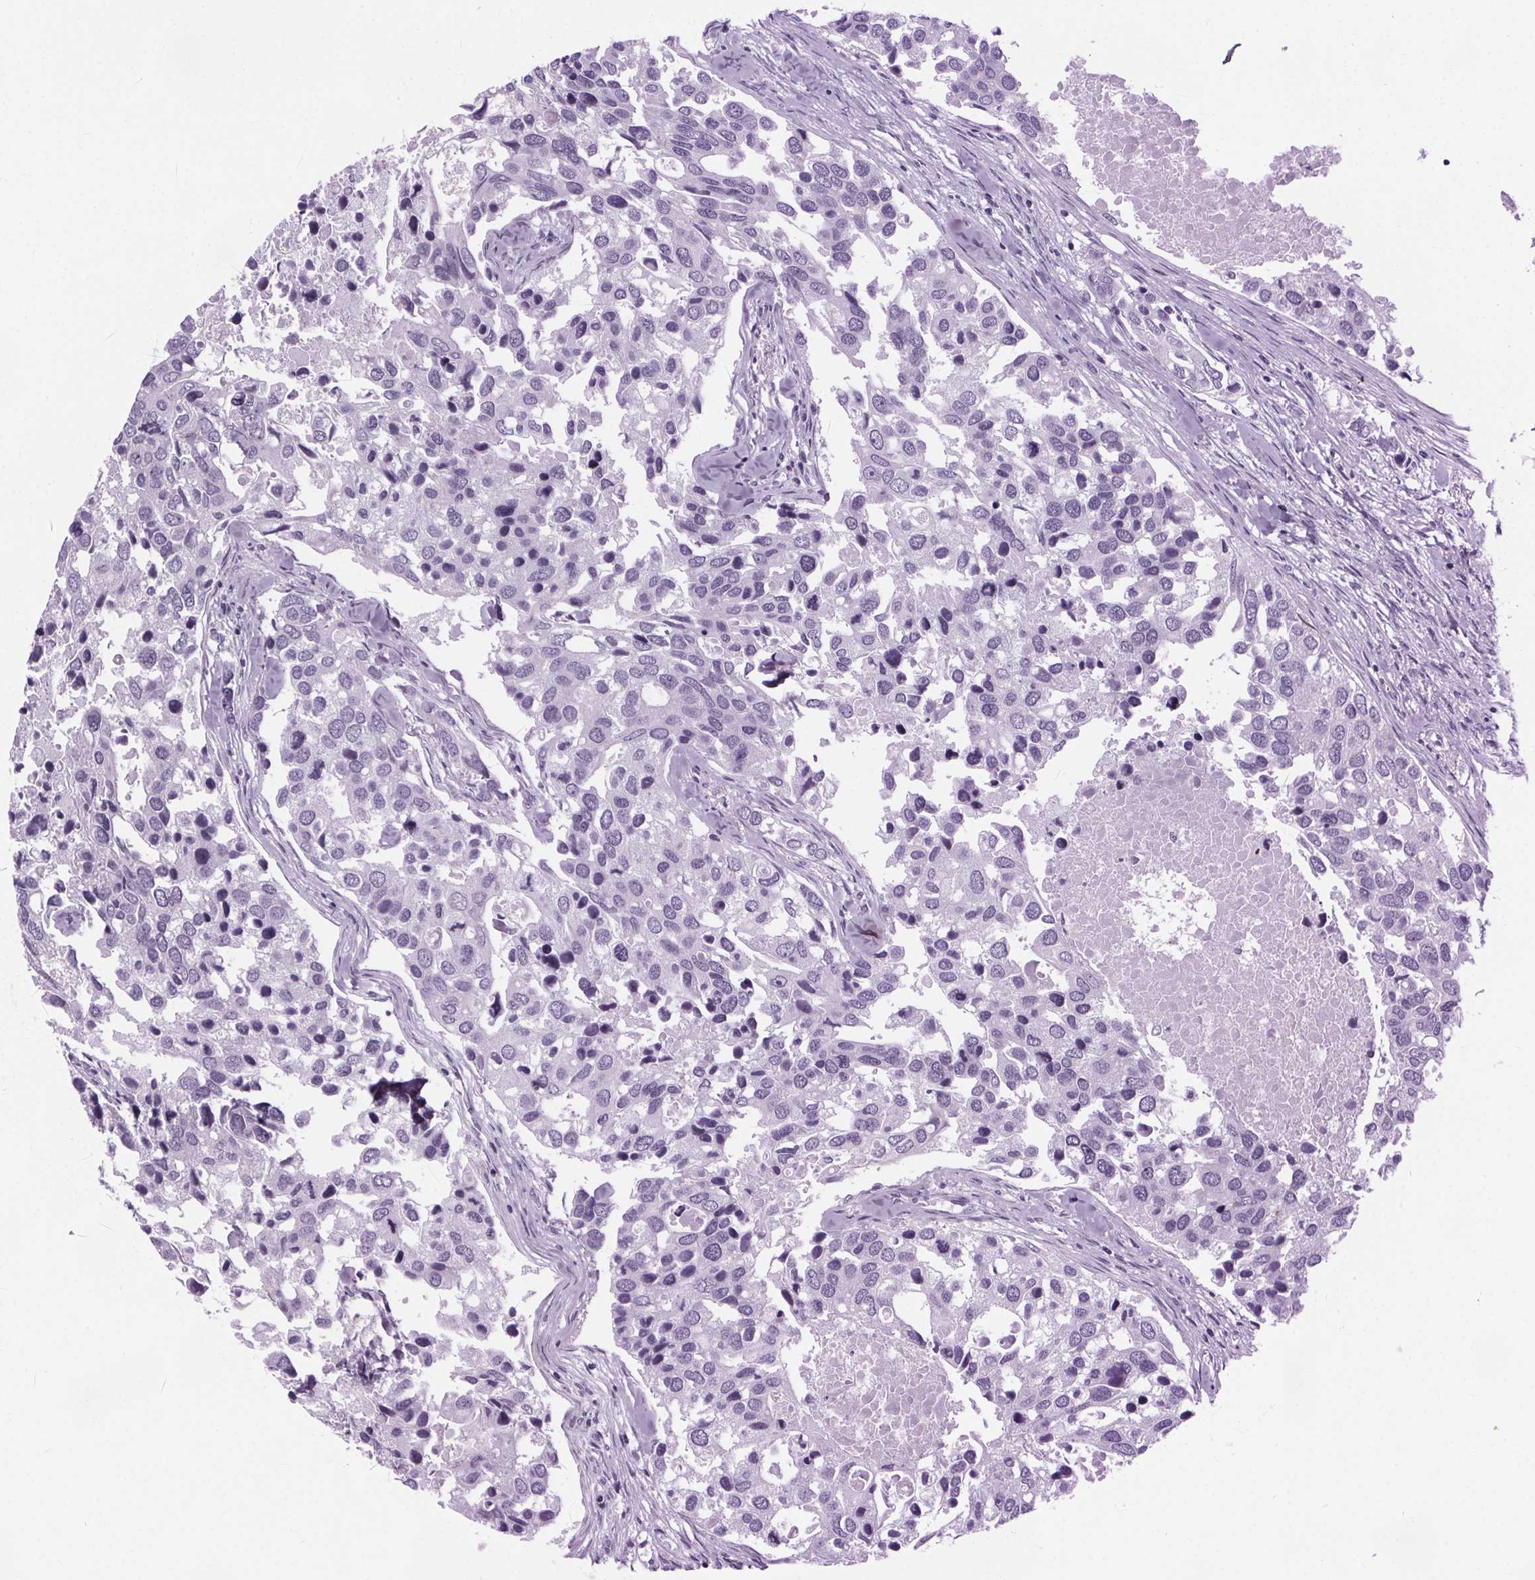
{"staining": {"intensity": "negative", "quantity": "none", "location": "none"}, "tissue": "breast cancer", "cell_type": "Tumor cells", "image_type": "cancer", "snomed": [{"axis": "morphology", "description": "Duct carcinoma"}, {"axis": "topography", "description": "Breast"}], "caption": "IHC of human invasive ductal carcinoma (breast) demonstrates no expression in tumor cells. (Immunohistochemistry (ihc), brightfield microscopy, high magnification).", "gene": "CUBN", "patient": {"sex": "female", "age": 83}}